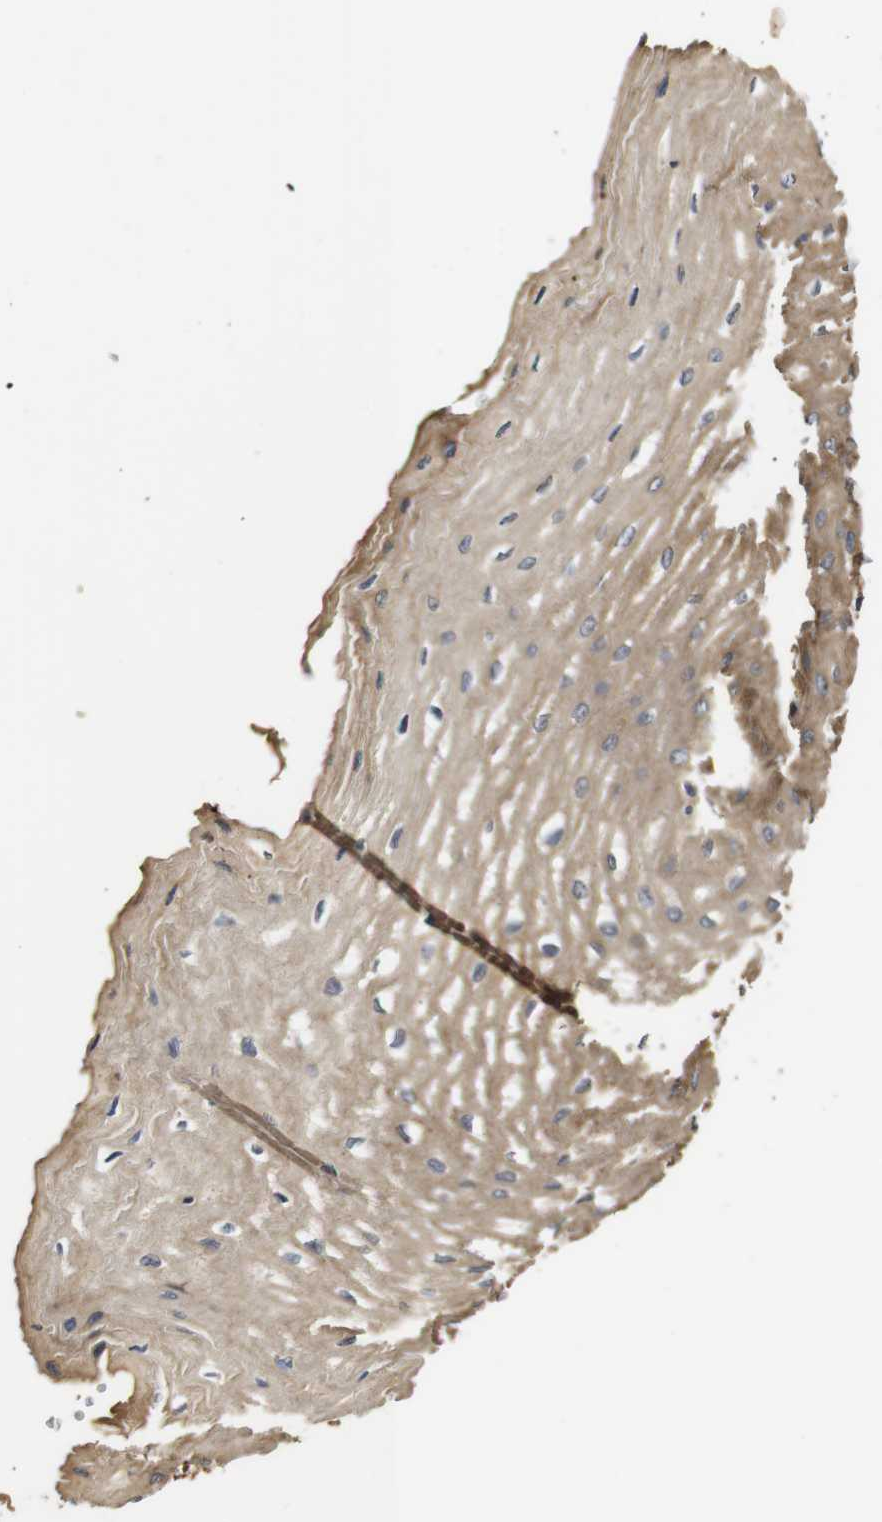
{"staining": {"intensity": "moderate", "quantity": ">75%", "location": "cytoplasmic/membranous"}, "tissue": "esophagus", "cell_type": "Squamous epithelial cells", "image_type": "normal", "snomed": [{"axis": "morphology", "description": "Normal tissue, NOS"}, {"axis": "topography", "description": "Esophagus"}], "caption": "Moderate cytoplasmic/membranous expression for a protein is appreciated in about >75% of squamous epithelial cells of unremarkable esophagus using immunohistochemistry.", "gene": "PTPN14", "patient": {"sex": "male", "age": 54}}